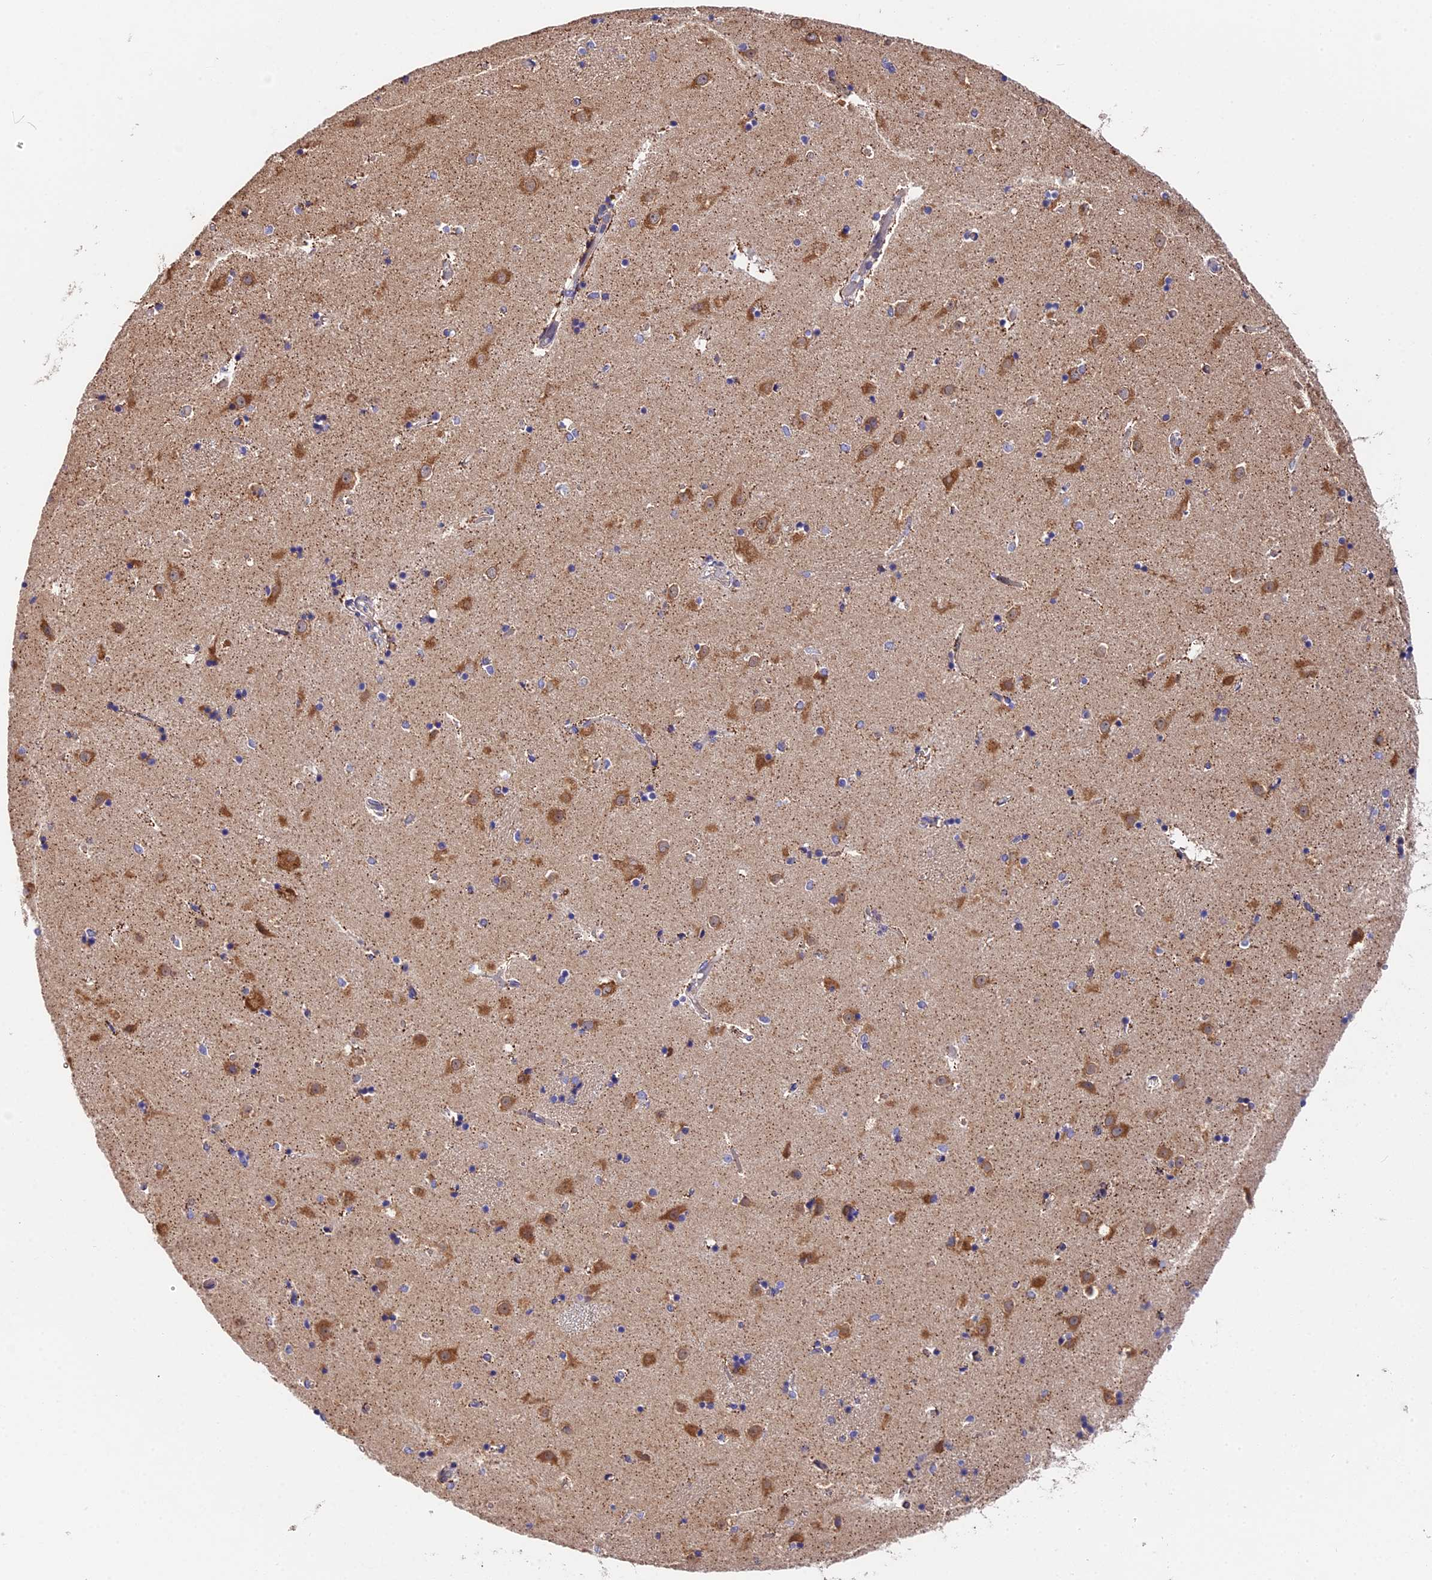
{"staining": {"intensity": "weak", "quantity": "<25%", "location": "cytoplasmic/membranous"}, "tissue": "caudate", "cell_type": "Glial cells", "image_type": "normal", "snomed": [{"axis": "morphology", "description": "Normal tissue, NOS"}, {"axis": "topography", "description": "Lateral ventricle wall"}], "caption": "High power microscopy image of an immunohistochemistry (IHC) histopathology image of benign caudate, revealing no significant staining in glial cells.", "gene": "TRMT1", "patient": {"sex": "female", "age": 52}}